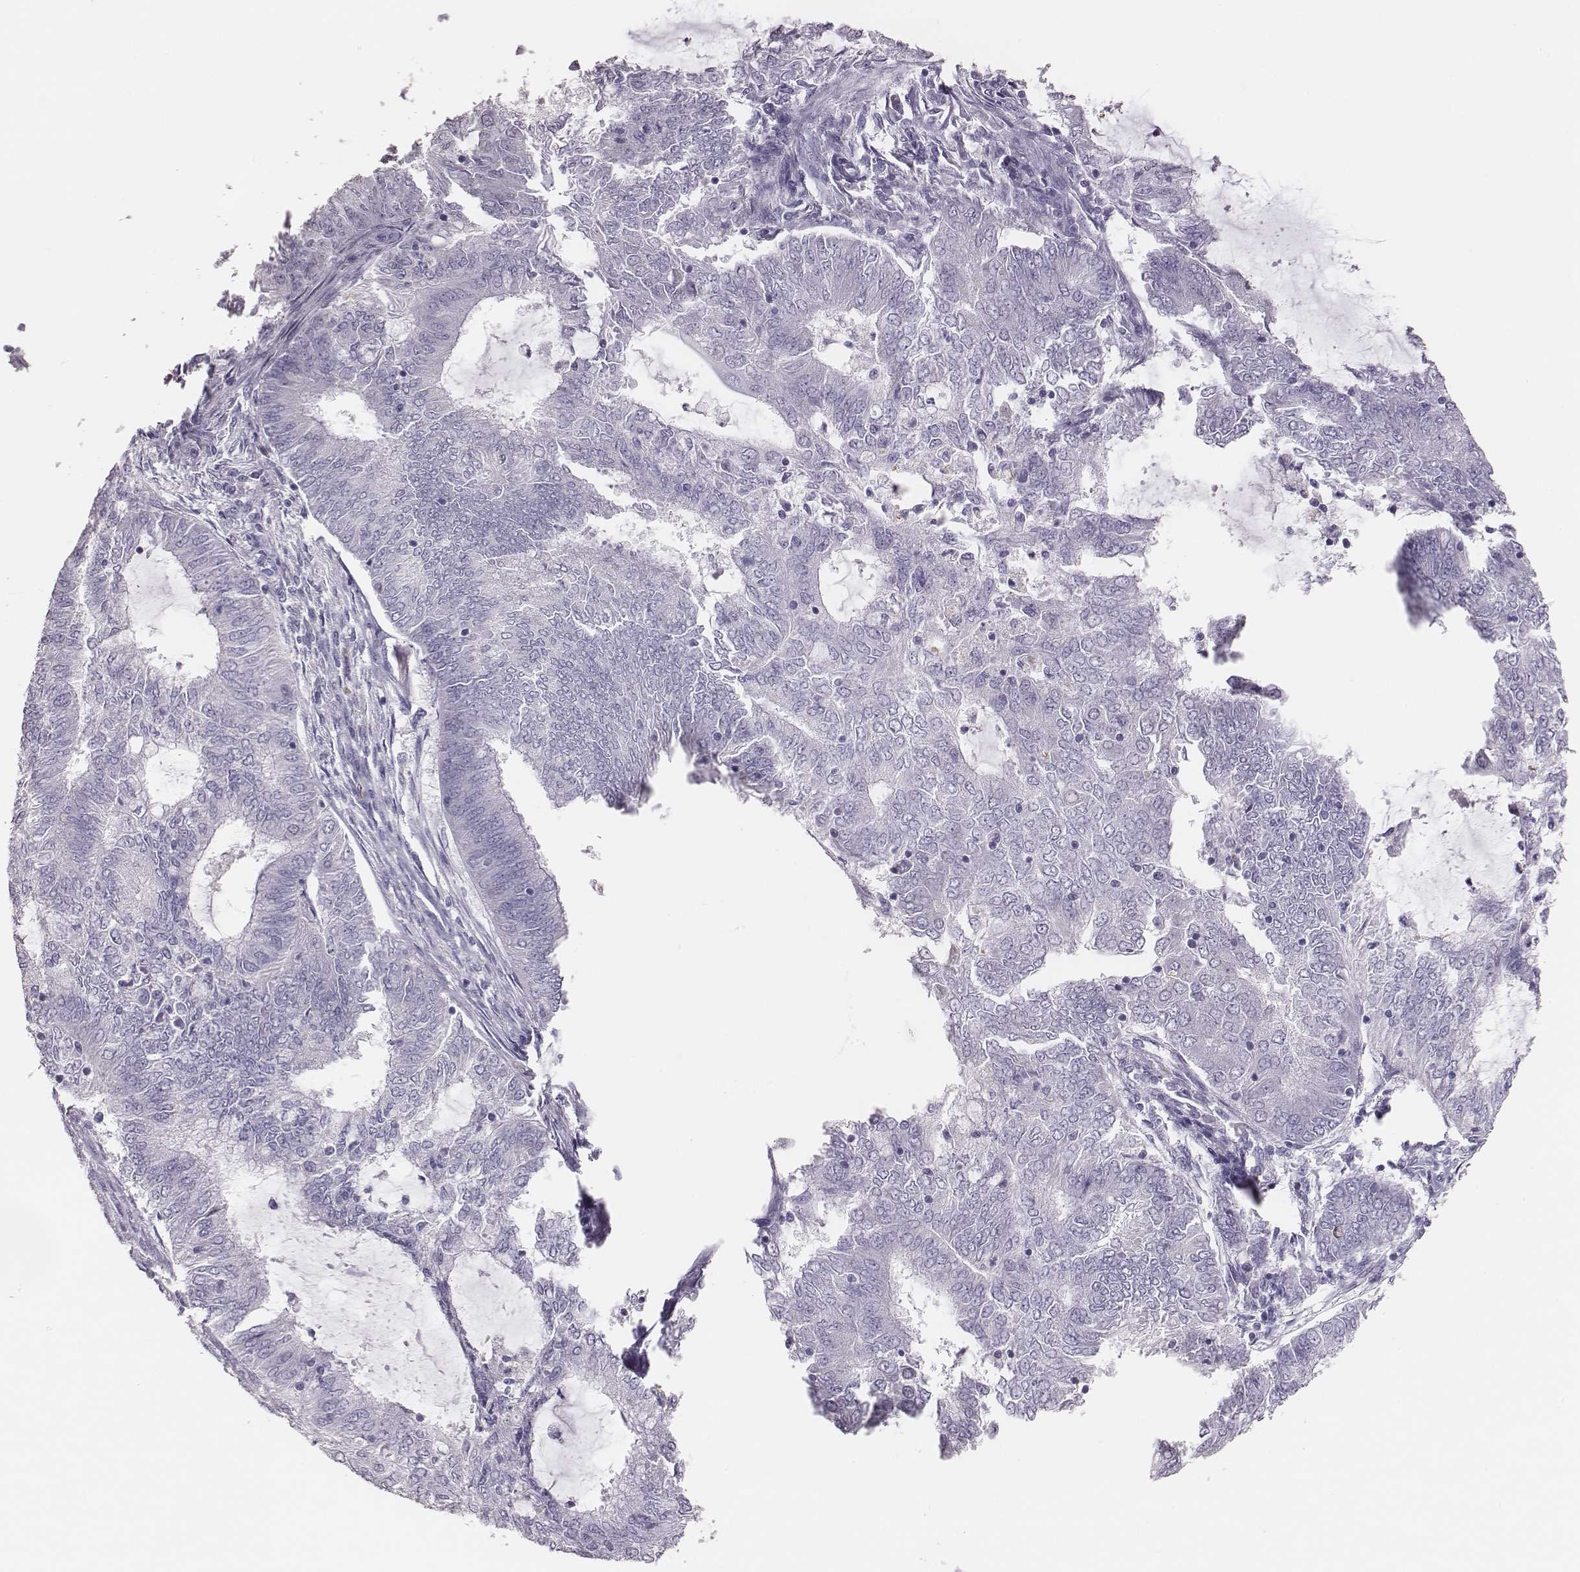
{"staining": {"intensity": "negative", "quantity": "none", "location": "none"}, "tissue": "endometrial cancer", "cell_type": "Tumor cells", "image_type": "cancer", "snomed": [{"axis": "morphology", "description": "Adenocarcinoma, NOS"}, {"axis": "topography", "description": "Endometrium"}], "caption": "An image of human endometrial adenocarcinoma is negative for staining in tumor cells.", "gene": "H1-6", "patient": {"sex": "female", "age": 62}}